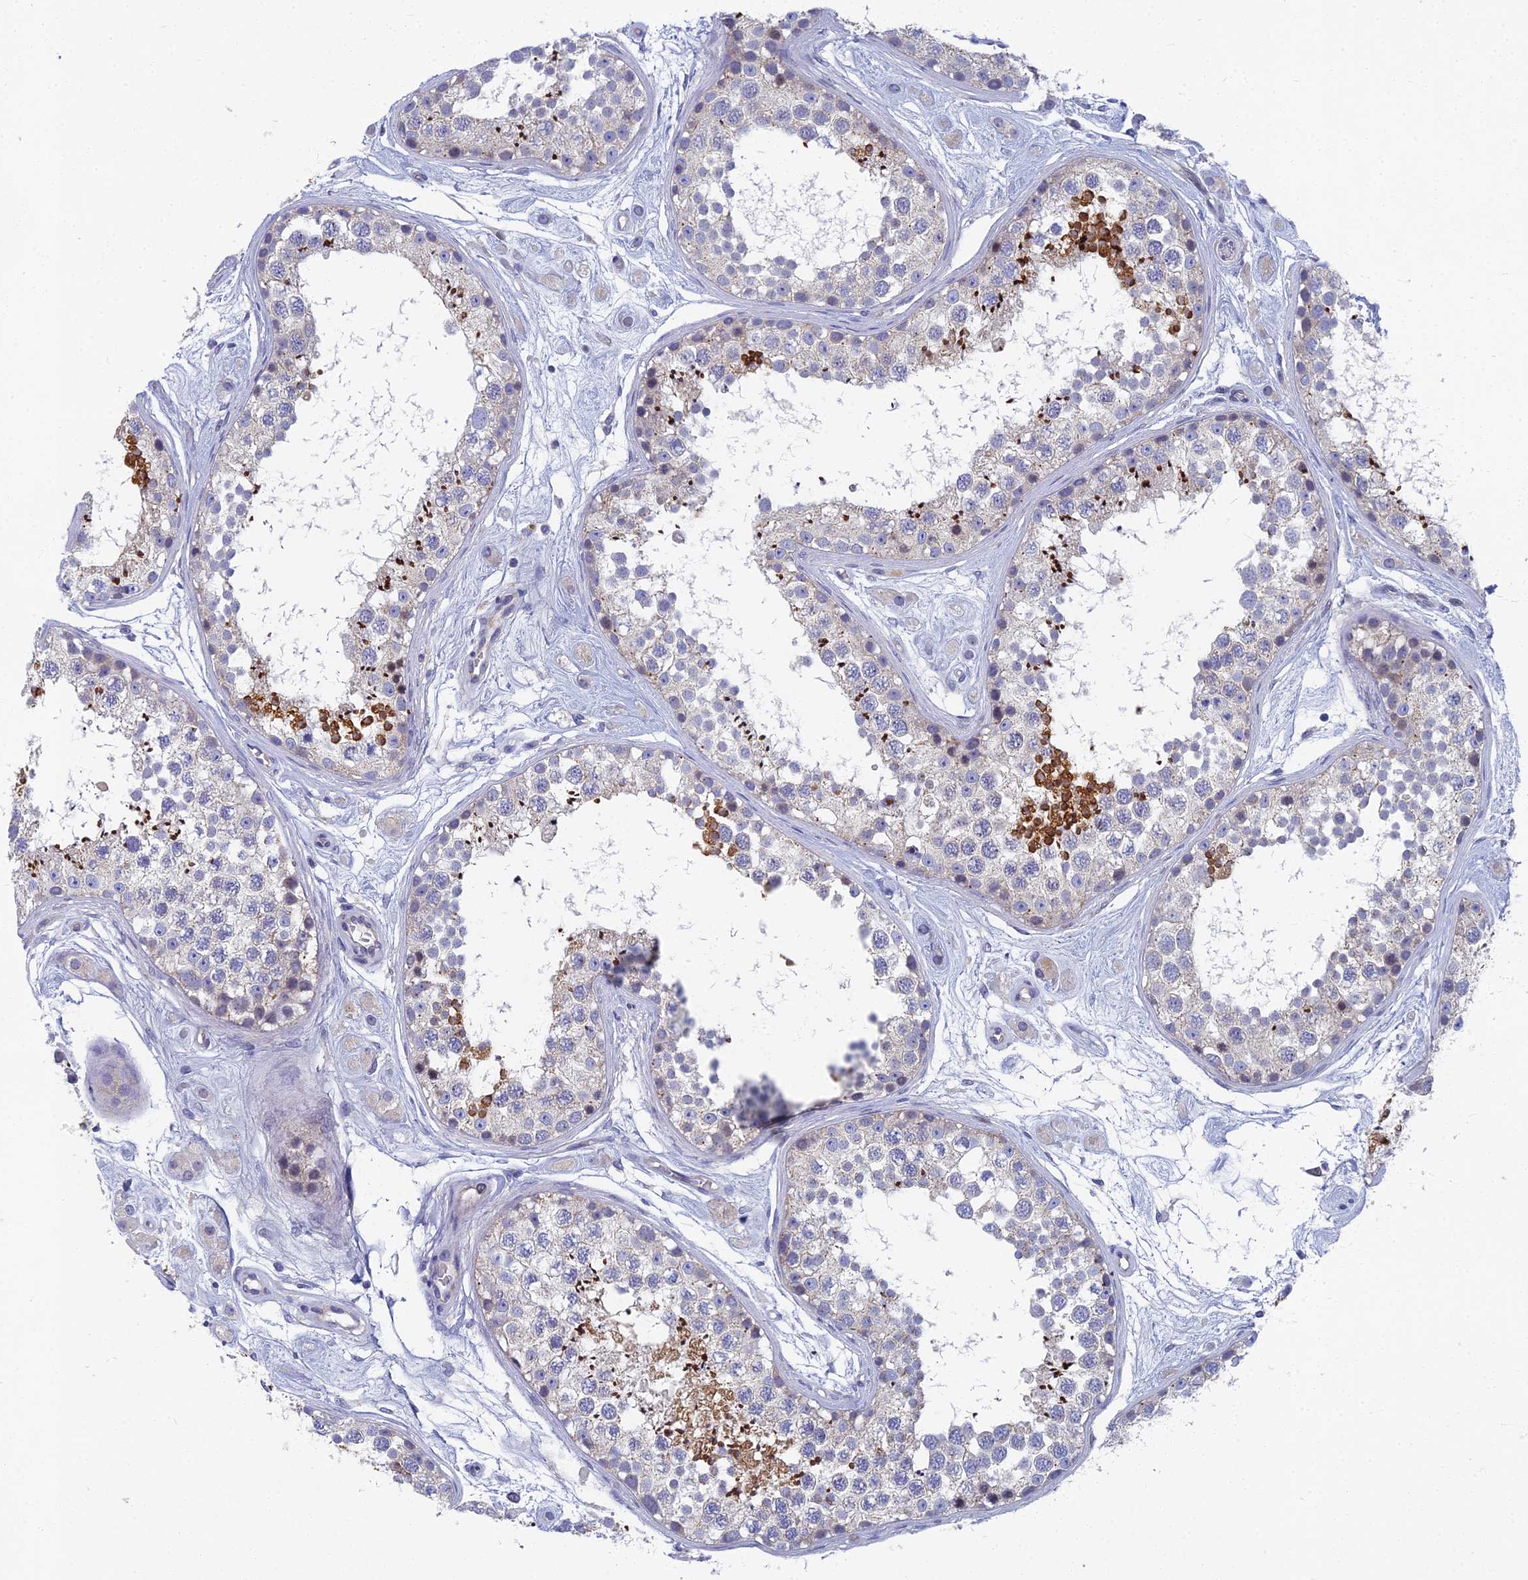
{"staining": {"intensity": "strong", "quantity": "<25%", "location": "cytoplasmic/membranous"}, "tissue": "testis", "cell_type": "Cells in seminiferous ducts", "image_type": "normal", "snomed": [{"axis": "morphology", "description": "Normal tissue, NOS"}, {"axis": "topography", "description": "Testis"}], "caption": "DAB (3,3'-diaminobenzidine) immunohistochemical staining of normal human testis shows strong cytoplasmic/membranous protein expression in approximately <25% of cells in seminiferous ducts. (DAB (3,3'-diaminobenzidine) = brown stain, brightfield microscopy at high magnification).", "gene": "SPIN4", "patient": {"sex": "male", "age": 25}}